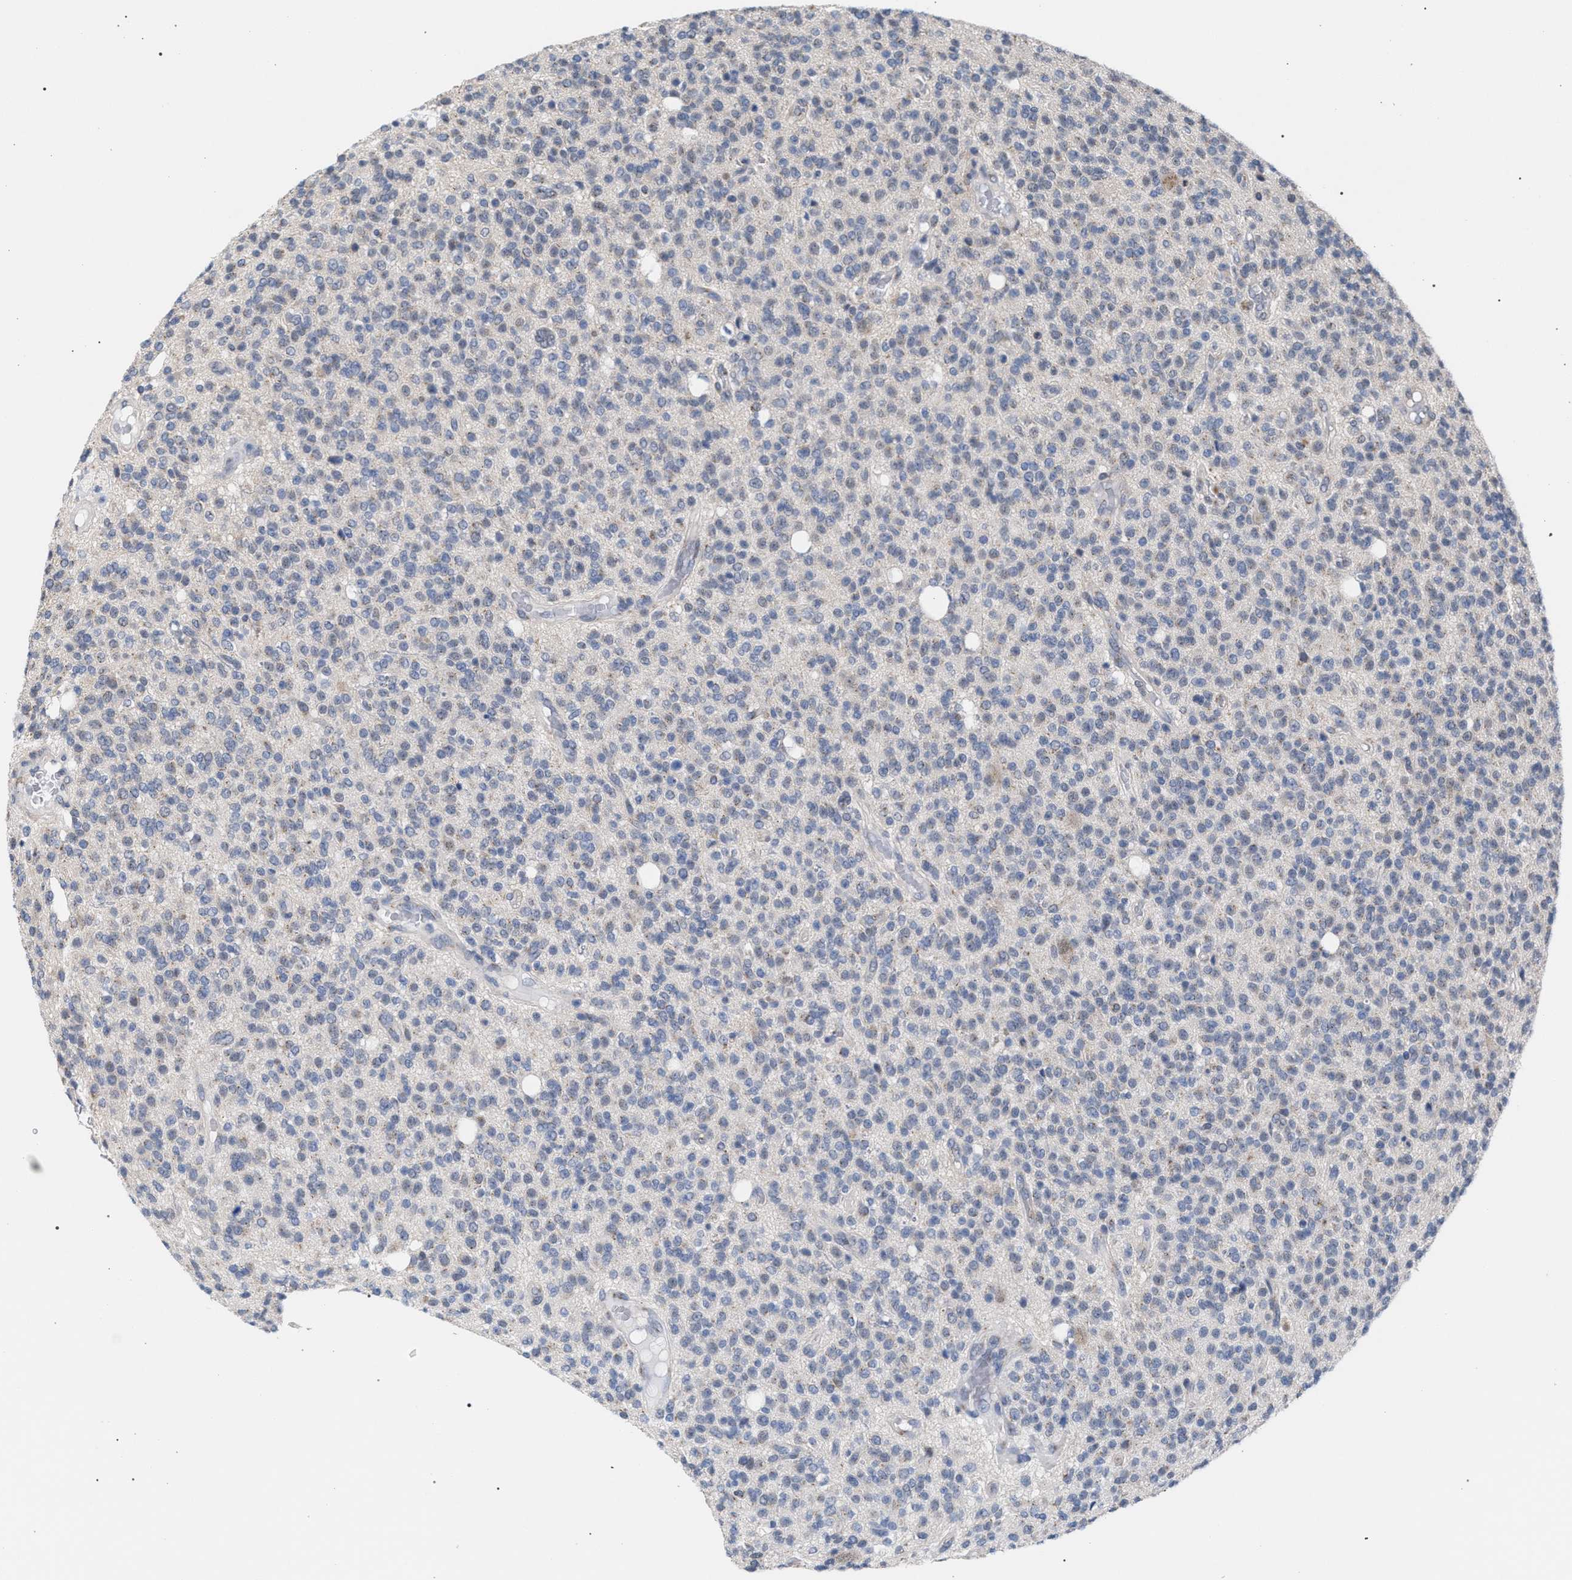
{"staining": {"intensity": "negative", "quantity": "none", "location": "none"}, "tissue": "glioma", "cell_type": "Tumor cells", "image_type": "cancer", "snomed": [{"axis": "morphology", "description": "Glioma, malignant, High grade"}, {"axis": "topography", "description": "Brain"}], "caption": "DAB immunohistochemical staining of malignant glioma (high-grade) displays no significant positivity in tumor cells.", "gene": "GOLGA2", "patient": {"sex": "male", "age": 34}}